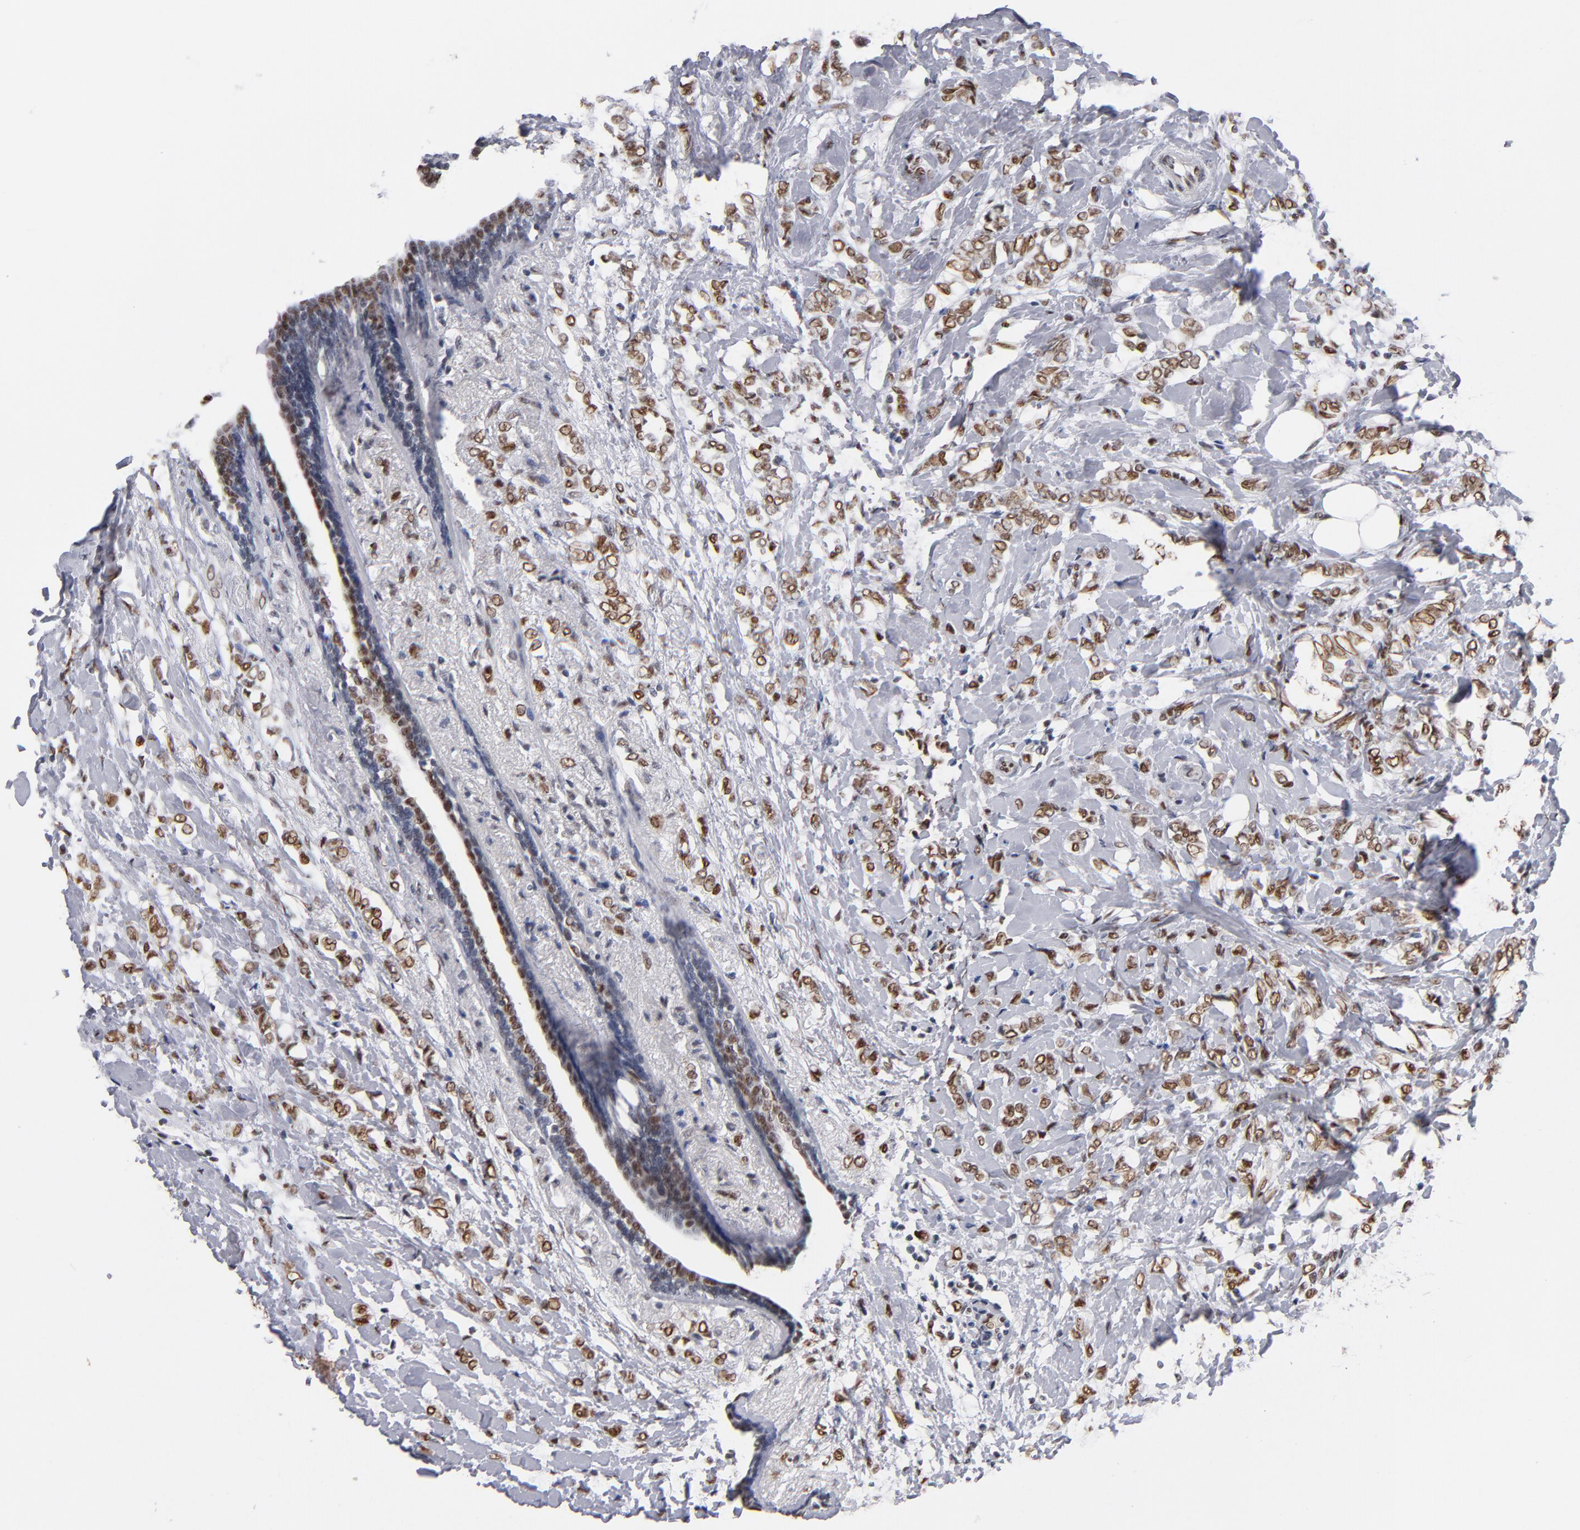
{"staining": {"intensity": "strong", "quantity": ">75%", "location": "nuclear"}, "tissue": "breast cancer", "cell_type": "Tumor cells", "image_type": "cancer", "snomed": [{"axis": "morphology", "description": "Normal tissue, NOS"}, {"axis": "morphology", "description": "Lobular carcinoma"}, {"axis": "topography", "description": "Breast"}], "caption": "DAB (3,3'-diaminobenzidine) immunohistochemical staining of human breast cancer demonstrates strong nuclear protein expression in about >75% of tumor cells.", "gene": "MN1", "patient": {"sex": "female", "age": 47}}